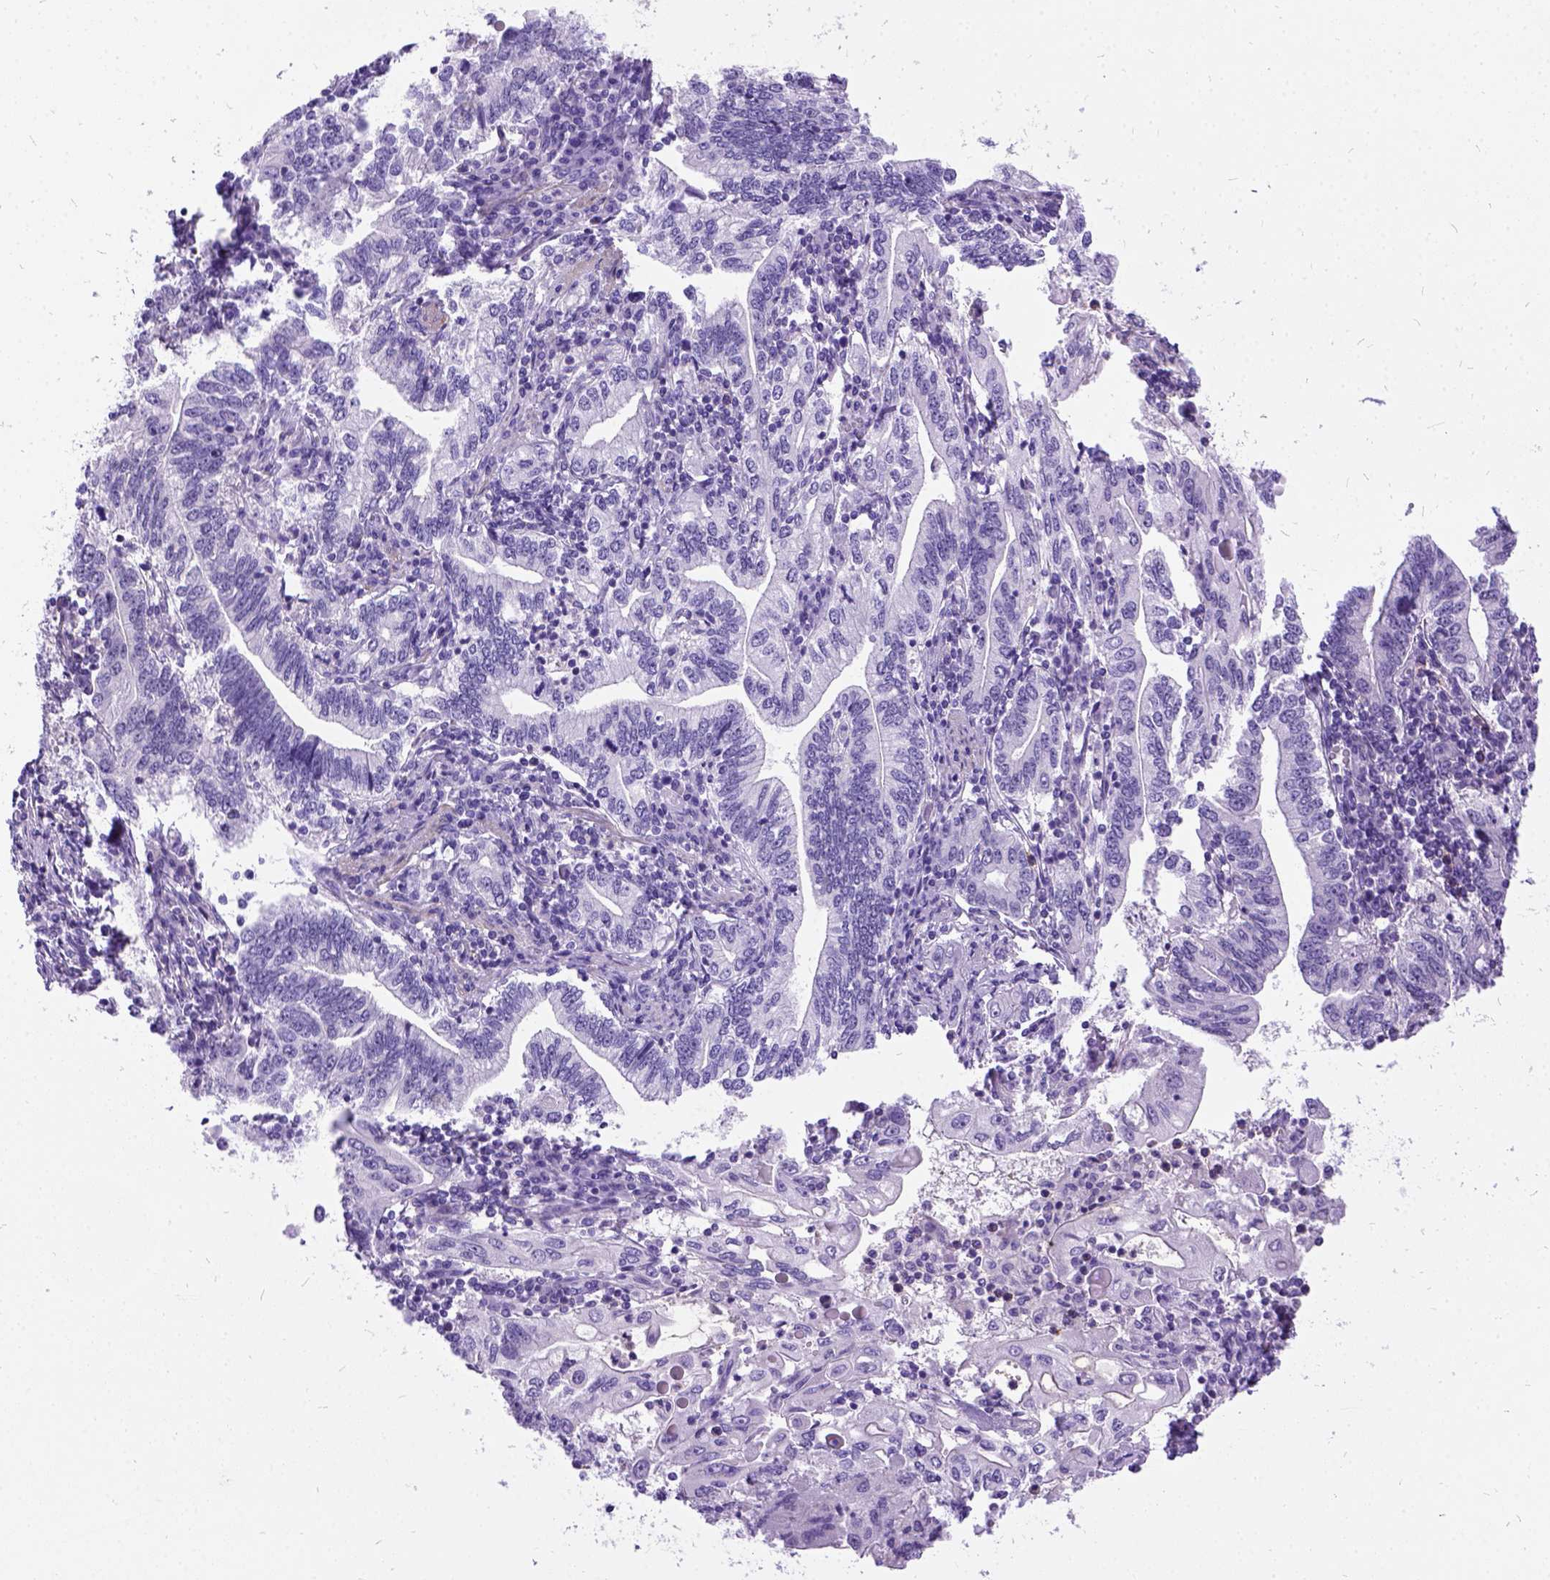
{"staining": {"intensity": "negative", "quantity": "none", "location": "none"}, "tissue": "stomach cancer", "cell_type": "Tumor cells", "image_type": "cancer", "snomed": [{"axis": "morphology", "description": "Adenocarcinoma, NOS"}, {"axis": "topography", "description": "Stomach, lower"}], "caption": "An image of stomach adenocarcinoma stained for a protein exhibits no brown staining in tumor cells. Nuclei are stained in blue.", "gene": "PRG2", "patient": {"sex": "female", "age": 72}}